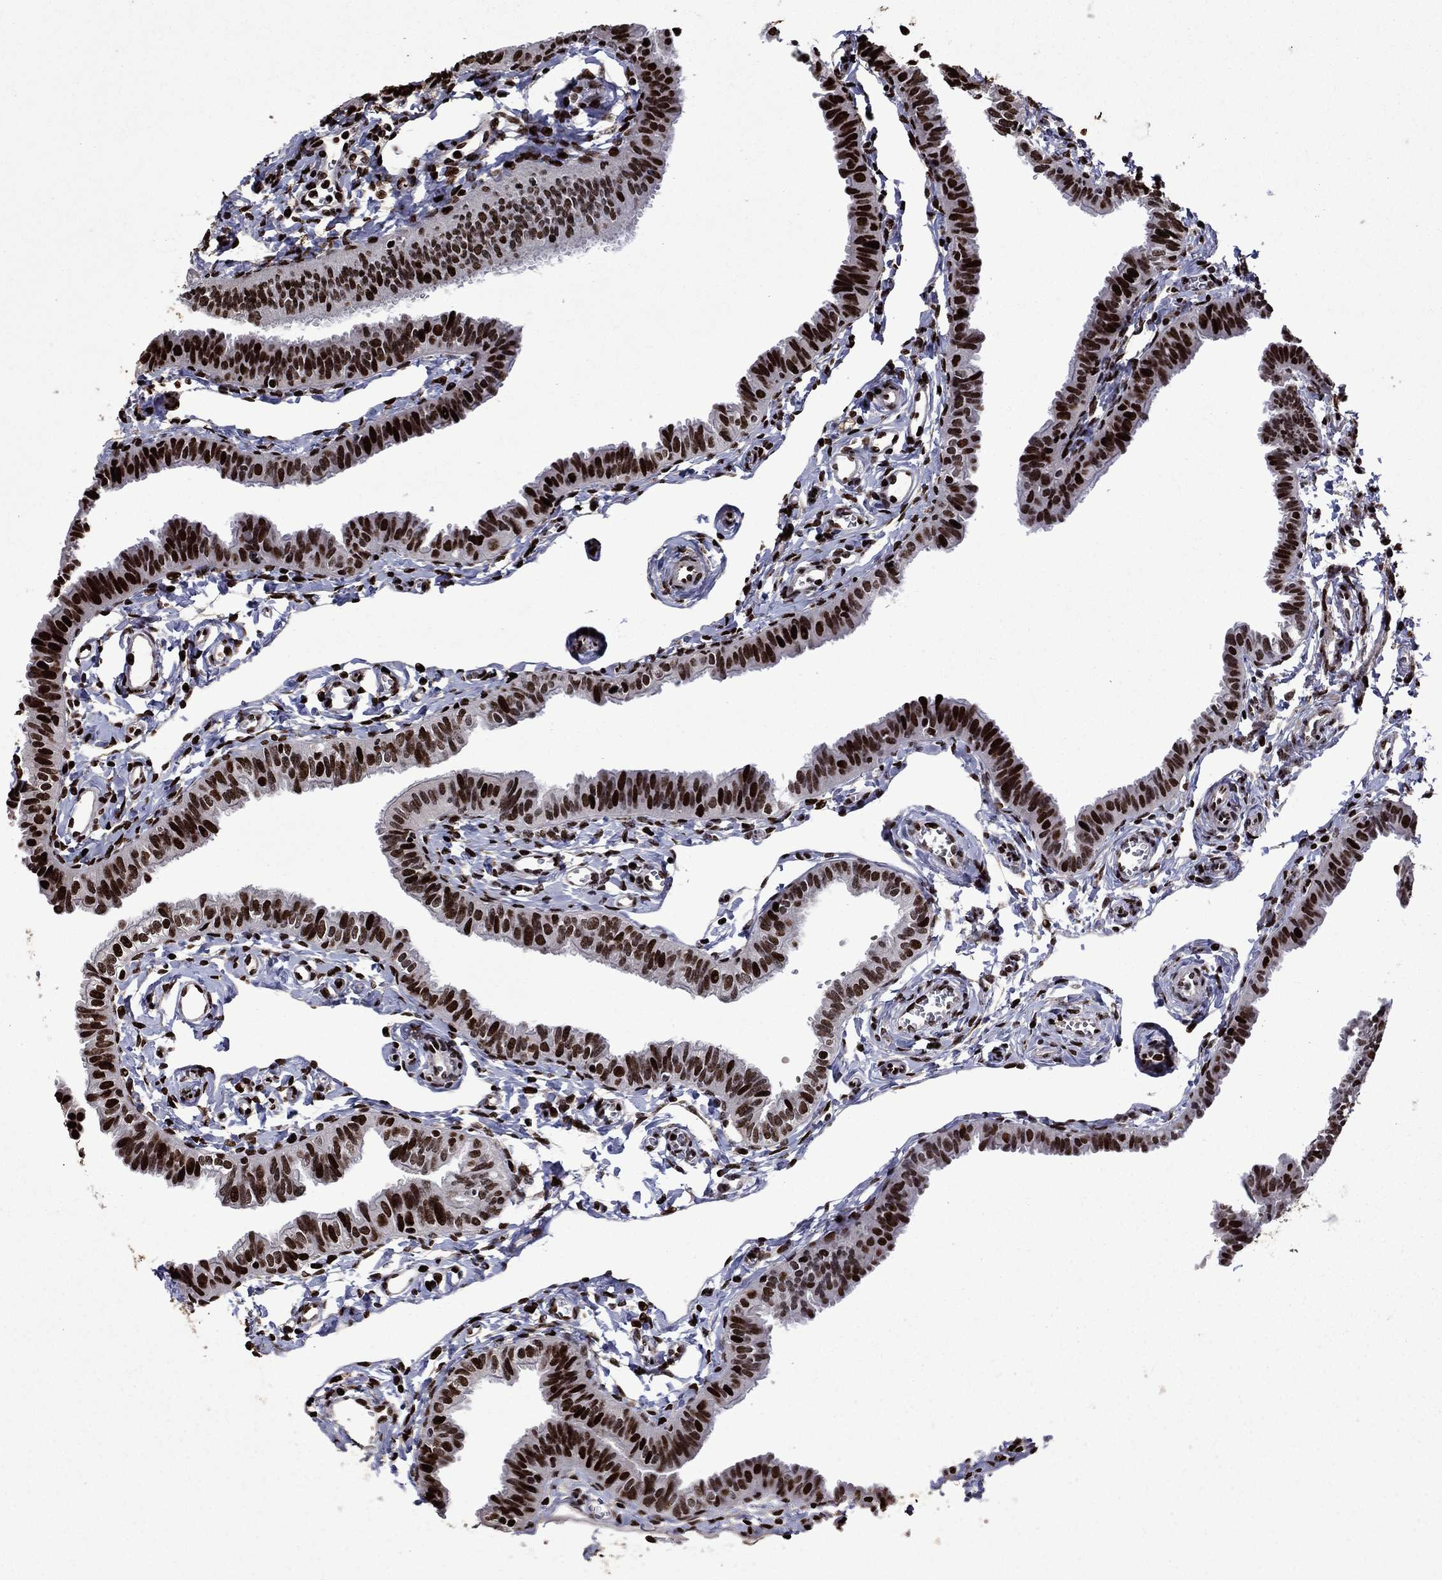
{"staining": {"intensity": "strong", "quantity": ">75%", "location": "nuclear"}, "tissue": "fallopian tube", "cell_type": "Glandular cells", "image_type": "normal", "snomed": [{"axis": "morphology", "description": "Normal tissue, NOS"}, {"axis": "topography", "description": "Fallopian tube"}], "caption": "About >75% of glandular cells in normal human fallopian tube reveal strong nuclear protein staining as visualized by brown immunohistochemical staining.", "gene": "LIMK1", "patient": {"sex": "female", "age": 54}}